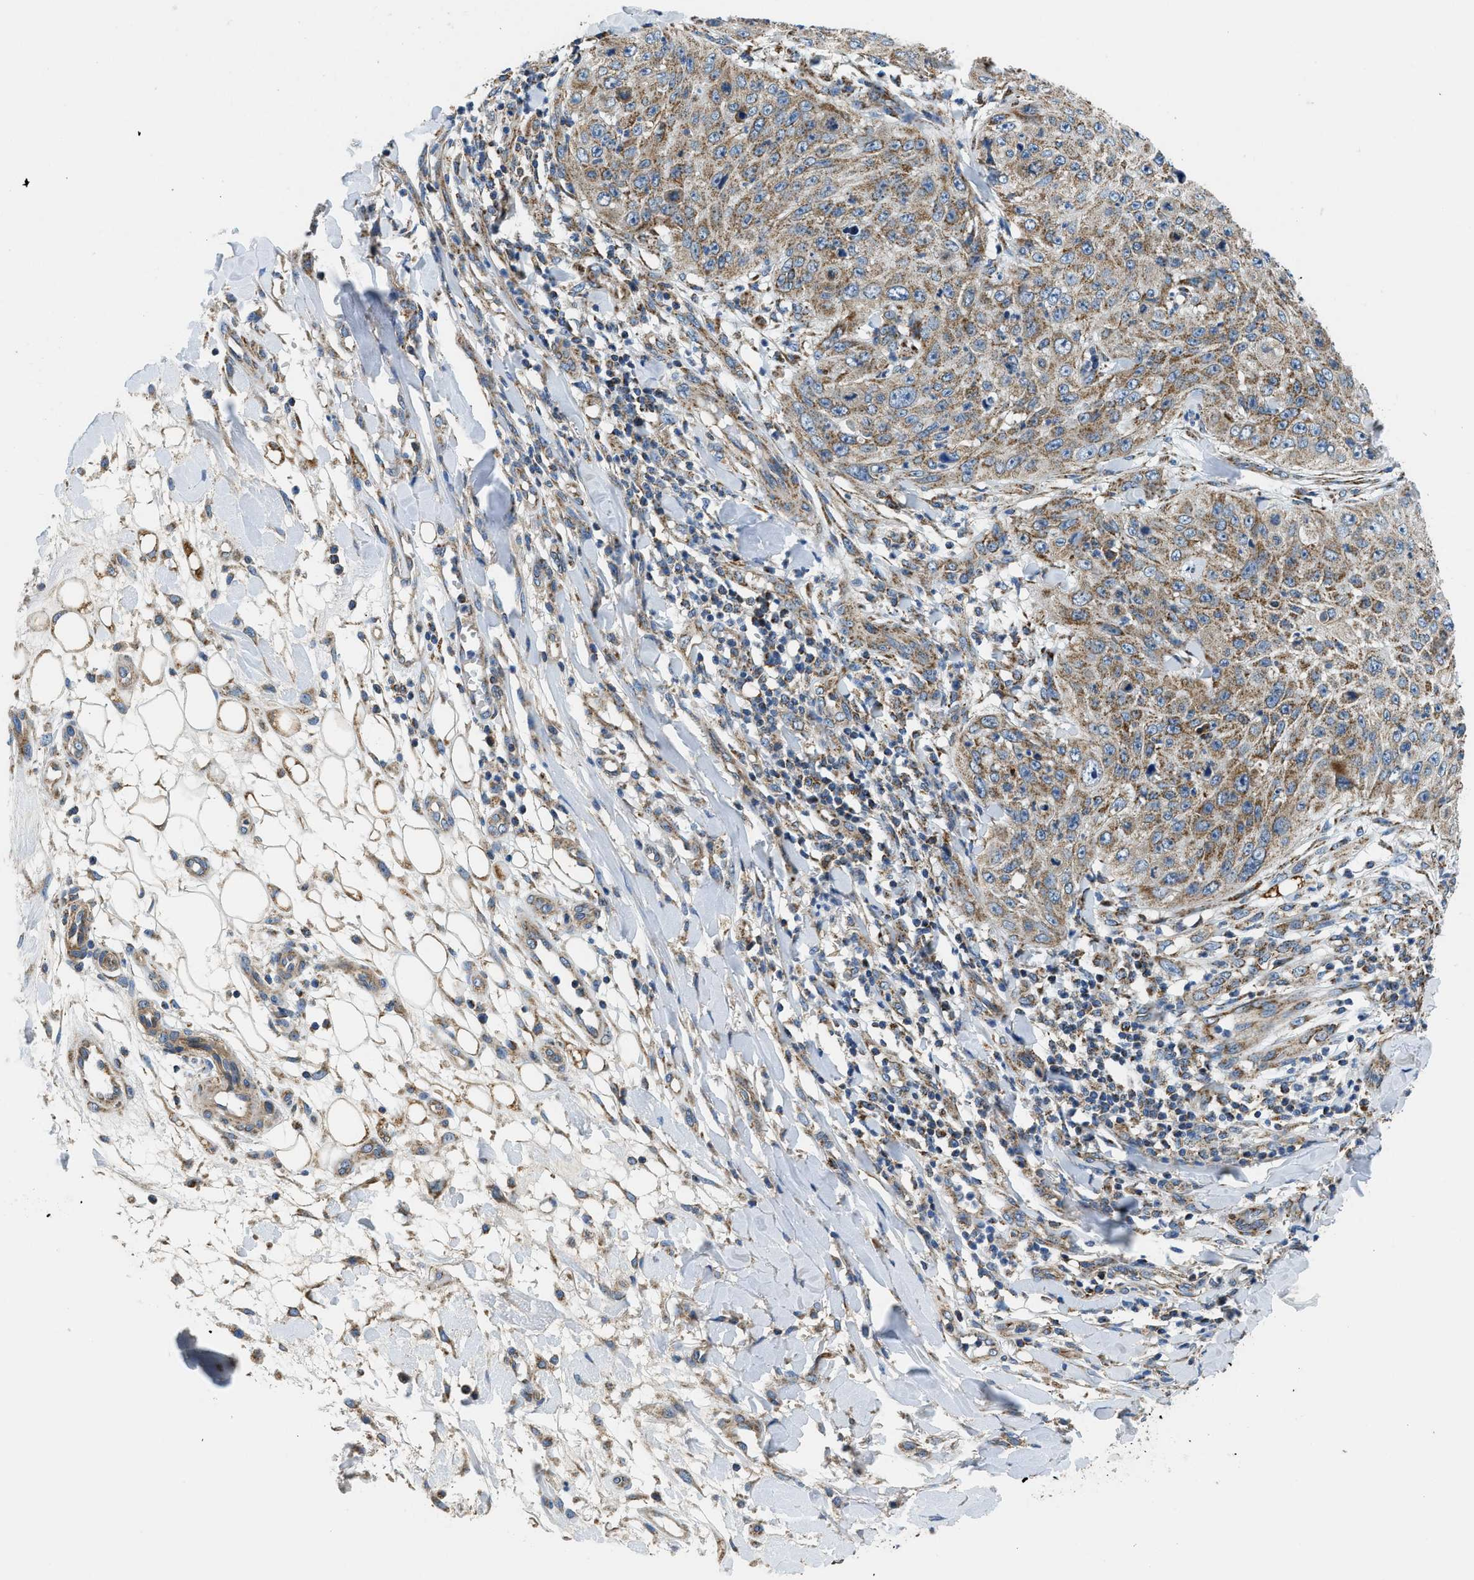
{"staining": {"intensity": "moderate", "quantity": ">75%", "location": "cytoplasmic/membranous"}, "tissue": "skin cancer", "cell_type": "Tumor cells", "image_type": "cancer", "snomed": [{"axis": "morphology", "description": "Squamous cell carcinoma, NOS"}, {"axis": "topography", "description": "Skin"}], "caption": "Moderate cytoplasmic/membranous expression is appreciated in about >75% of tumor cells in skin squamous cell carcinoma. Immunohistochemistry stains the protein of interest in brown and the nuclei are stained blue.", "gene": "STK33", "patient": {"sex": "female", "age": 80}}